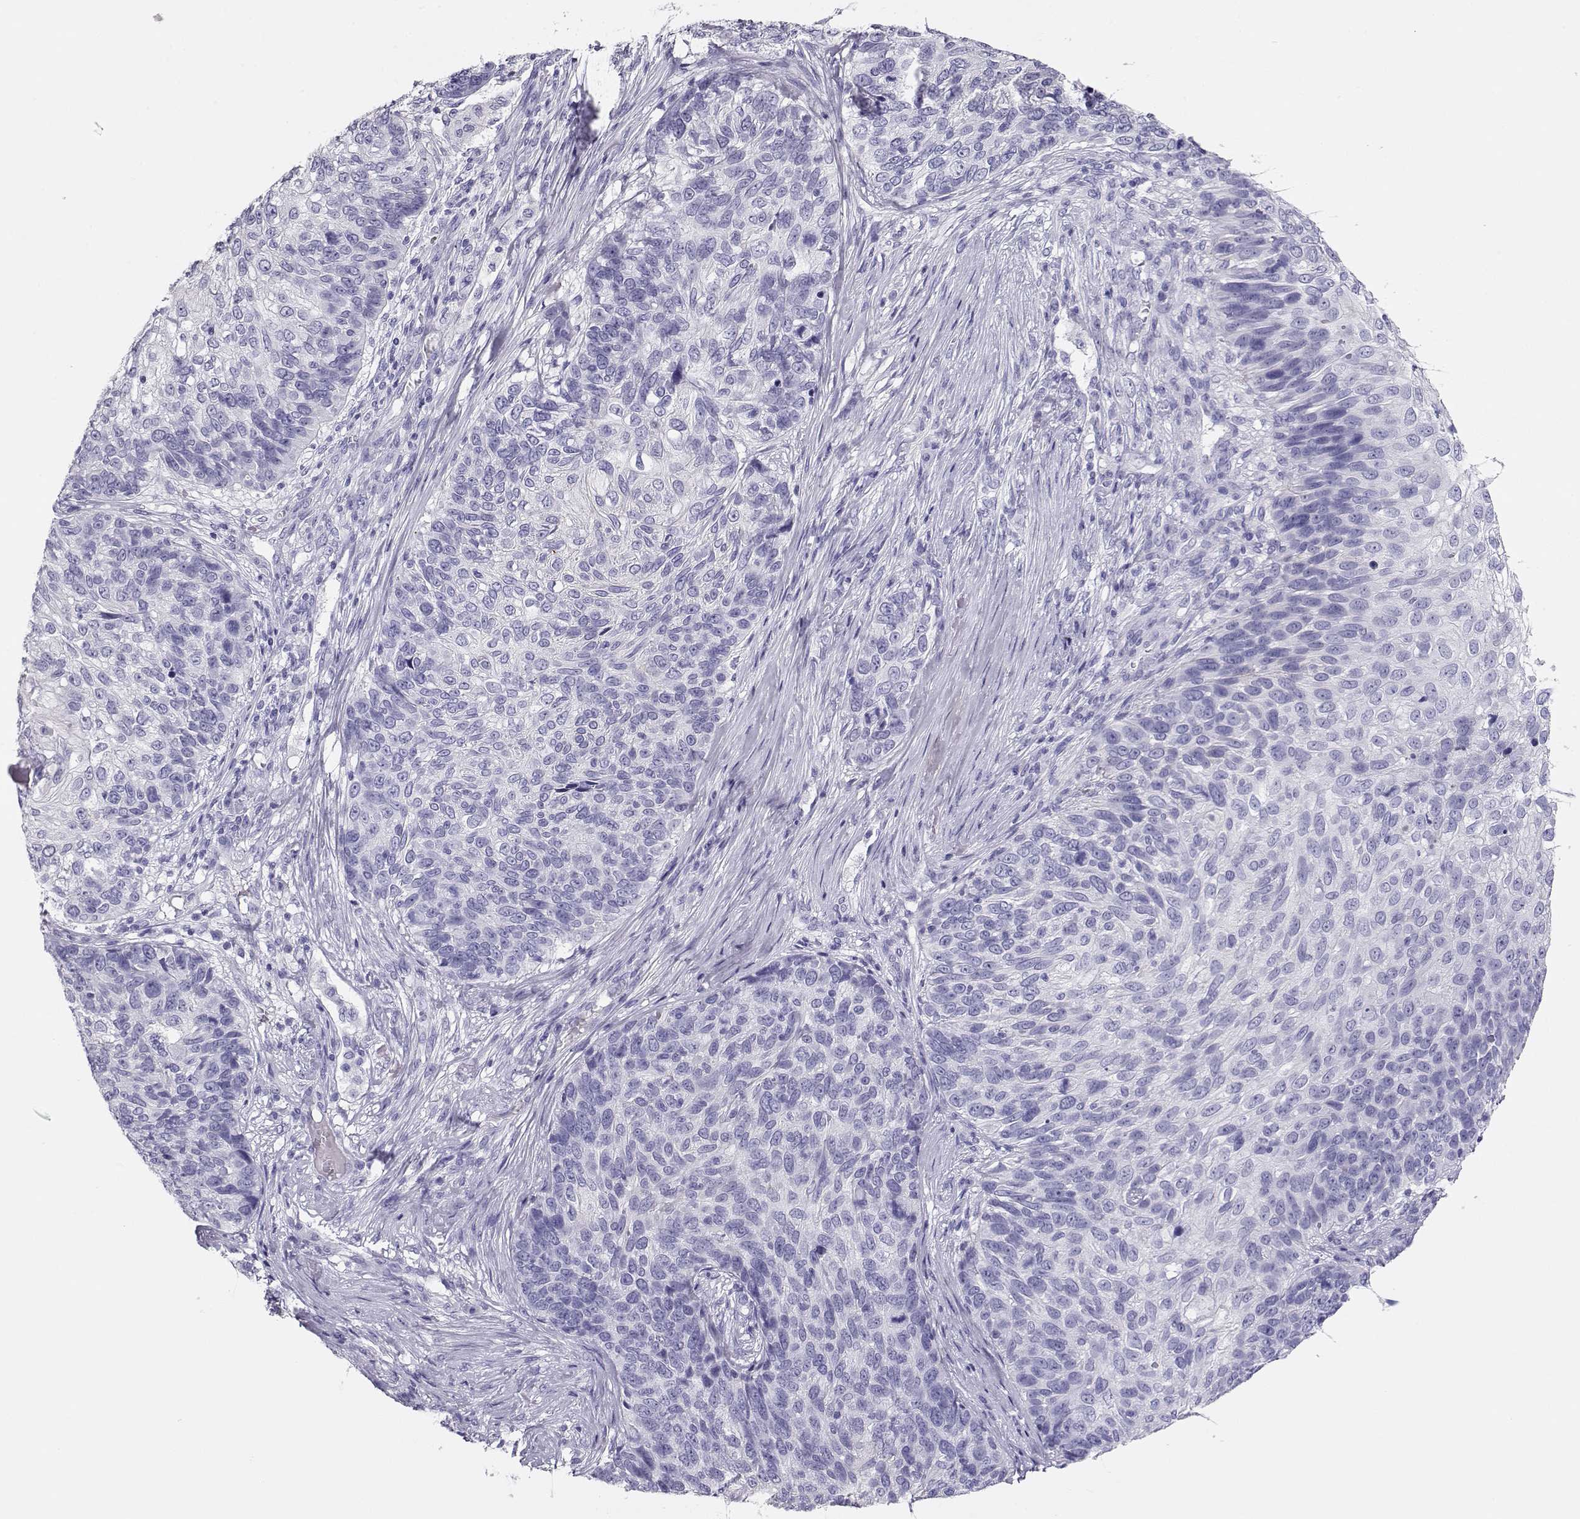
{"staining": {"intensity": "negative", "quantity": "none", "location": "none"}, "tissue": "skin cancer", "cell_type": "Tumor cells", "image_type": "cancer", "snomed": [{"axis": "morphology", "description": "Squamous cell carcinoma, NOS"}, {"axis": "topography", "description": "Skin"}], "caption": "This is an IHC photomicrograph of skin cancer (squamous cell carcinoma). There is no positivity in tumor cells.", "gene": "CRX", "patient": {"sex": "male", "age": 92}}